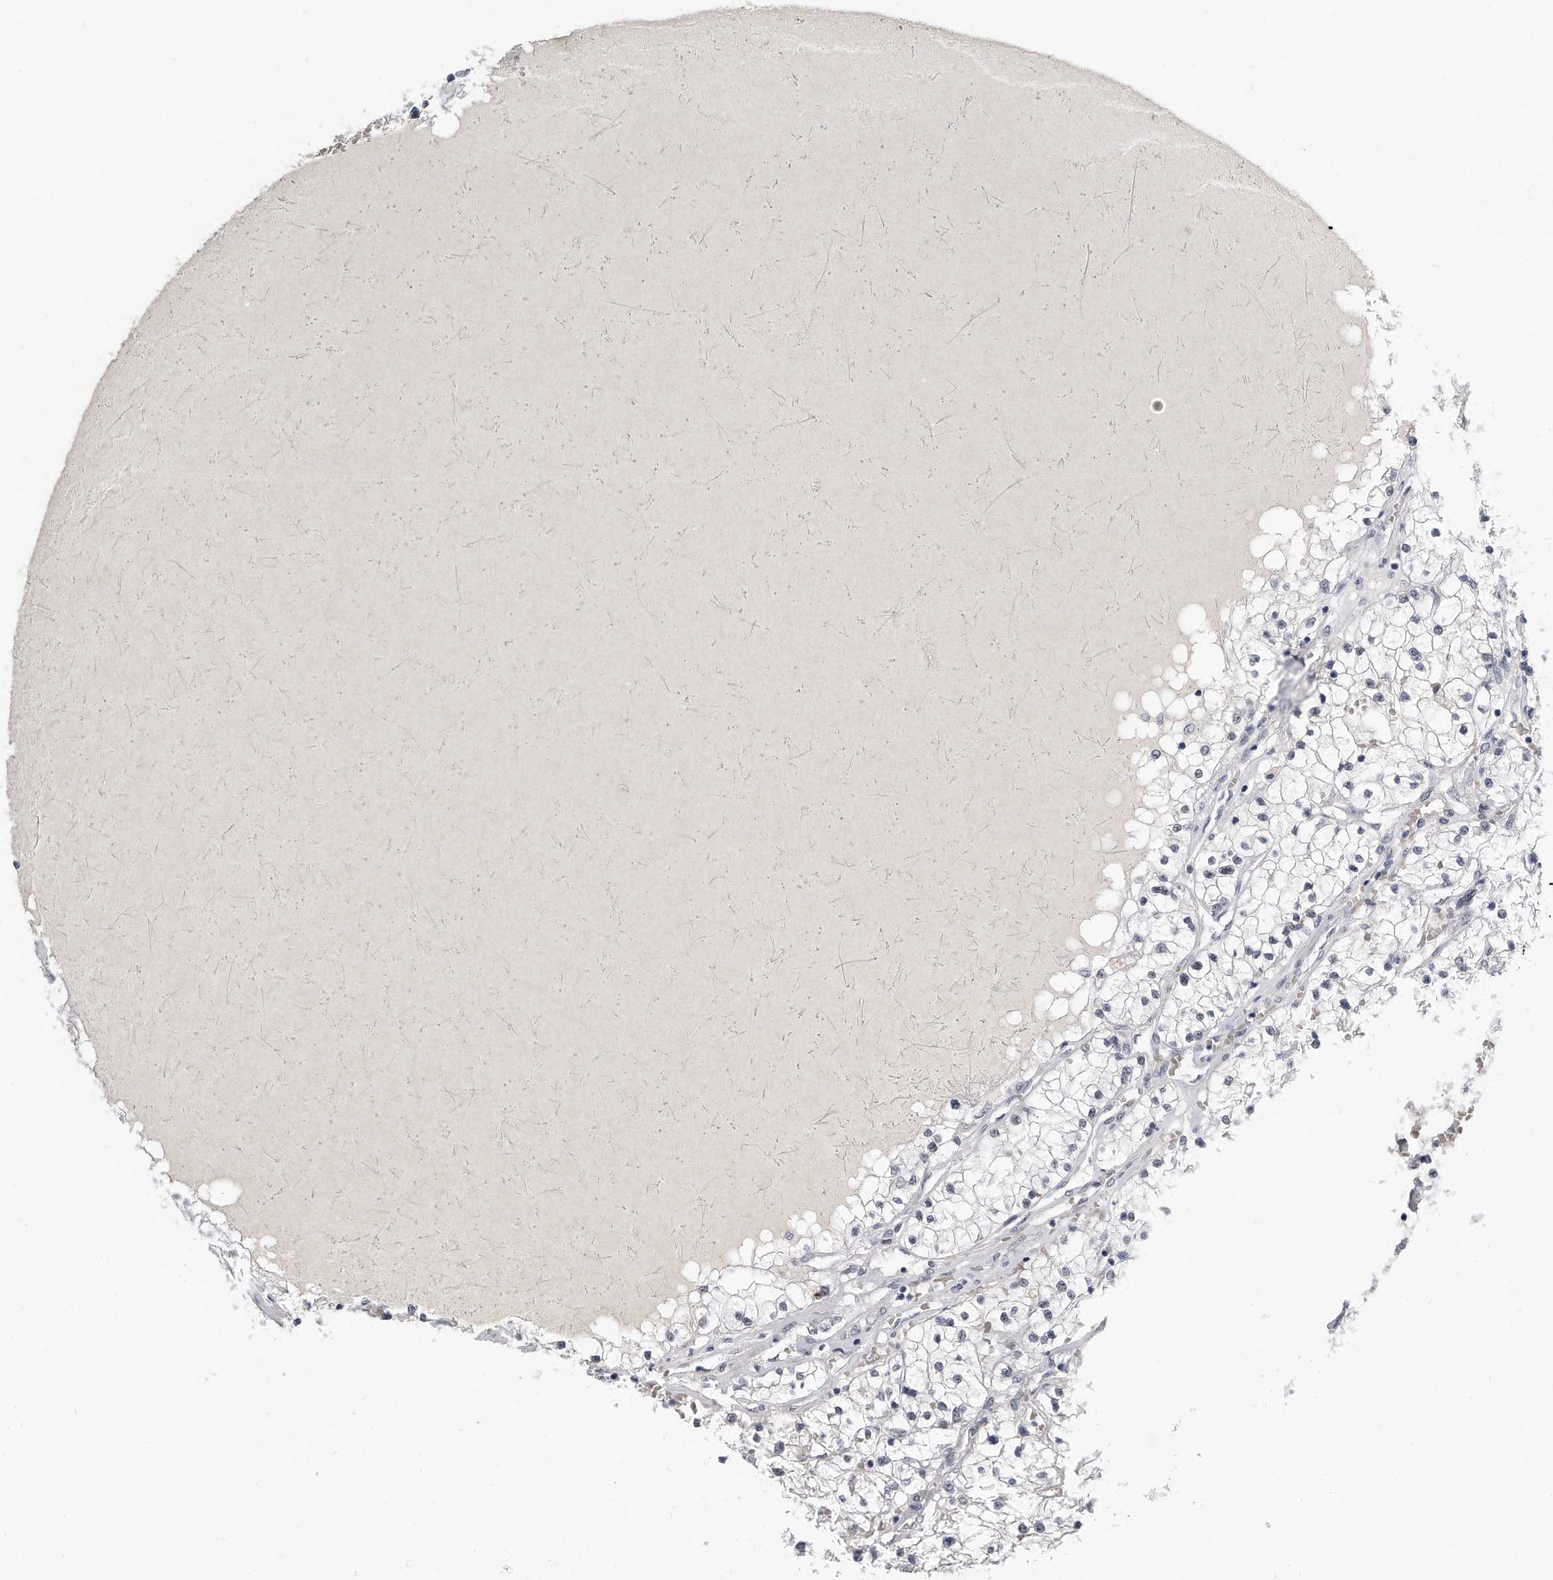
{"staining": {"intensity": "negative", "quantity": "none", "location": "none"}, "tissue": "renal cancer", "cell_type": "Tumor cells", "image_type": "cancer", "snomed": [{"axis": "morphology", "description": "Normal tissue, NOS"}, {"axis": "morphology", "description": "Adenocarcinoma, NOS"}, {"axis": "topography", "description": "Kidney"}], "caption": "Renal cancer (adenocarcinoma) was stained to show a protein in brown. There is no significant positivity in tumor cells.", "gene": "CTBP2", "patient": {"sex": "male", "age": 68}}